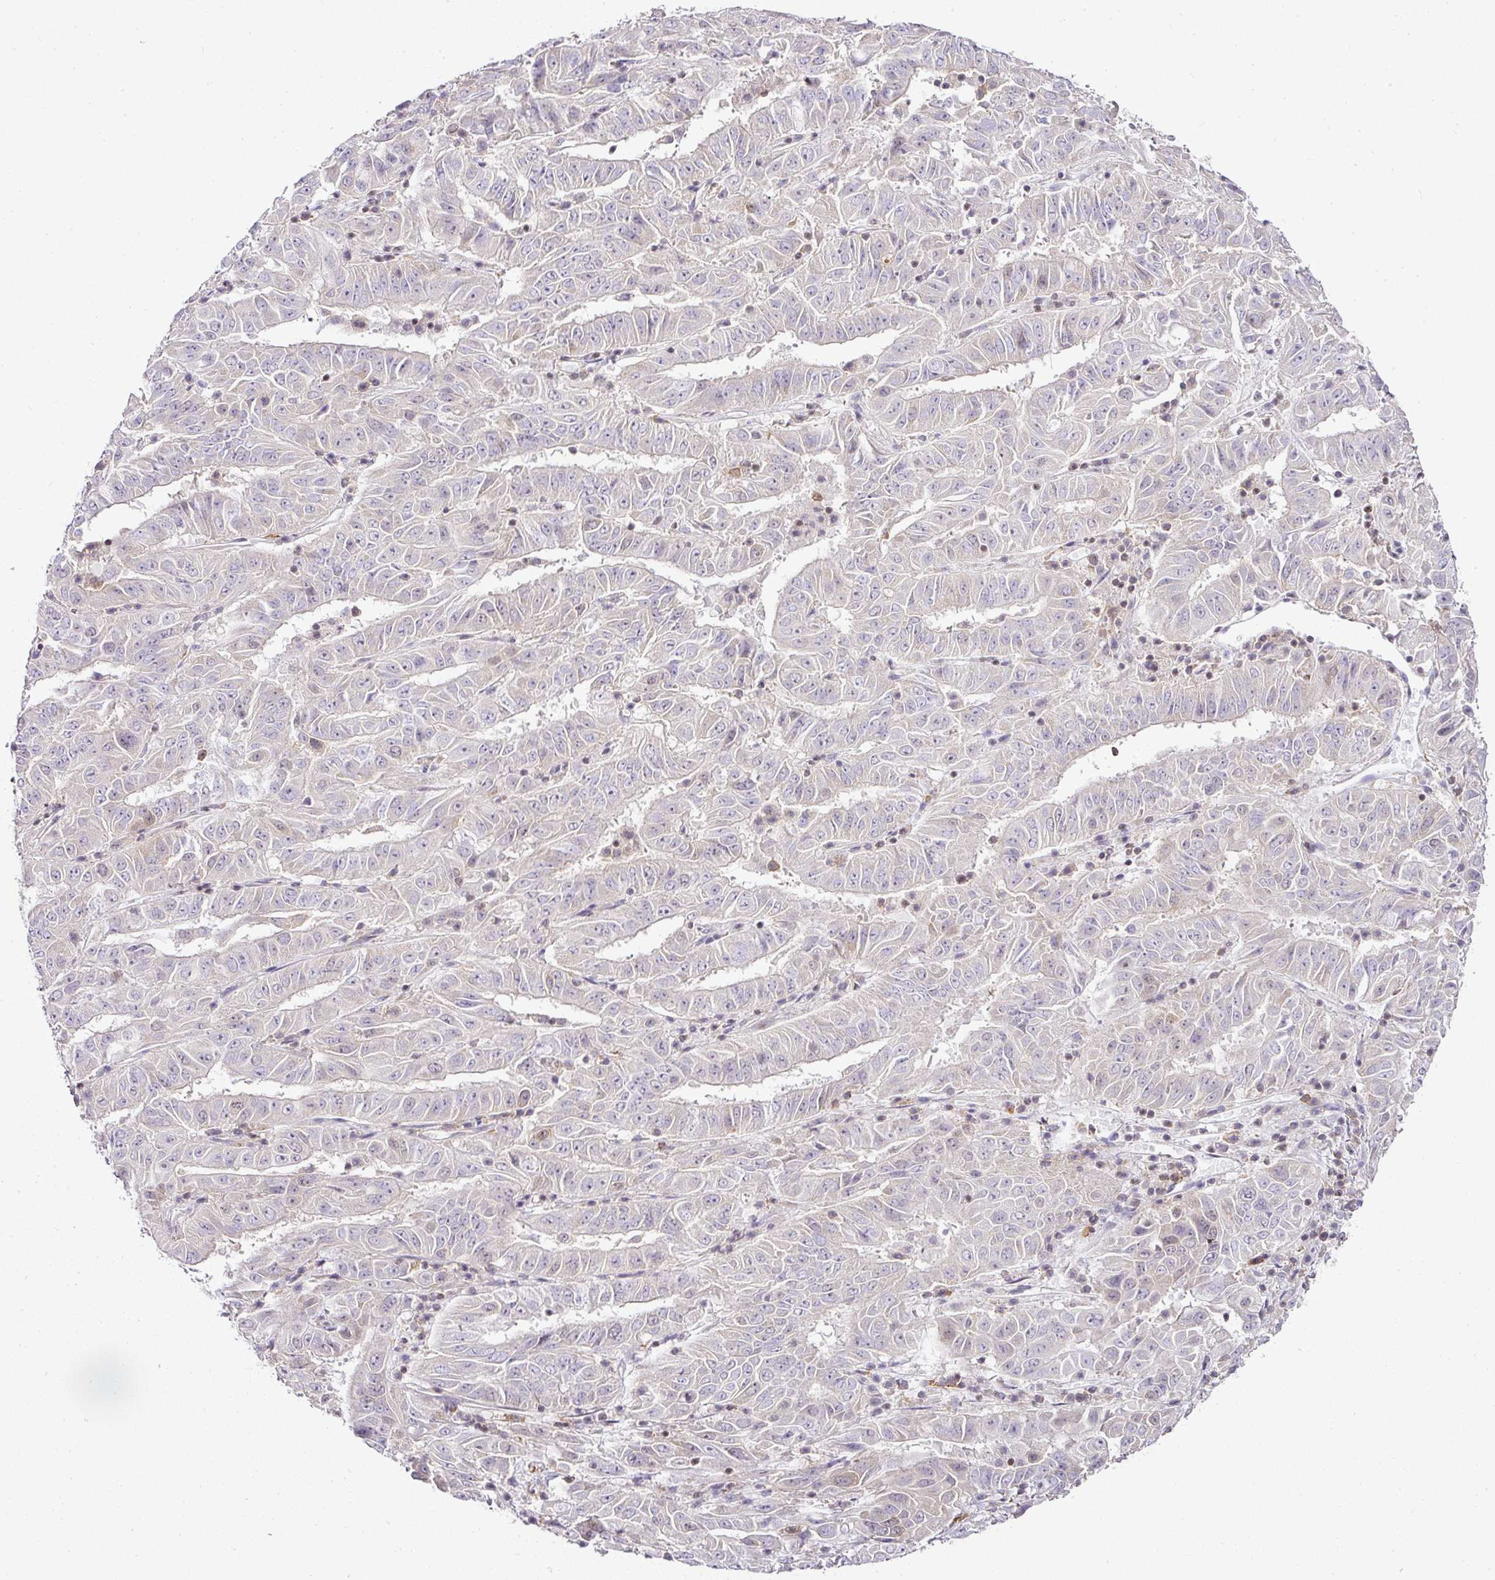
{"staining": {"intensity": "negative", "quantity": "none", "location": "none"}, "tissue": "pancreatic cancer", "cell_type": "Tumor cells", "image_type": "cancer", "snomed": [{"axis": "morphology", "description": "Adenocarcinoma, NOS"}, {"axis": "topography", "description": "Pancreas"}], "caption": "There is no significant staining in tumor cells of pancreatic cancer.", "gene": "FAM32A", "patient": {"sex": "male", "age": 63}}